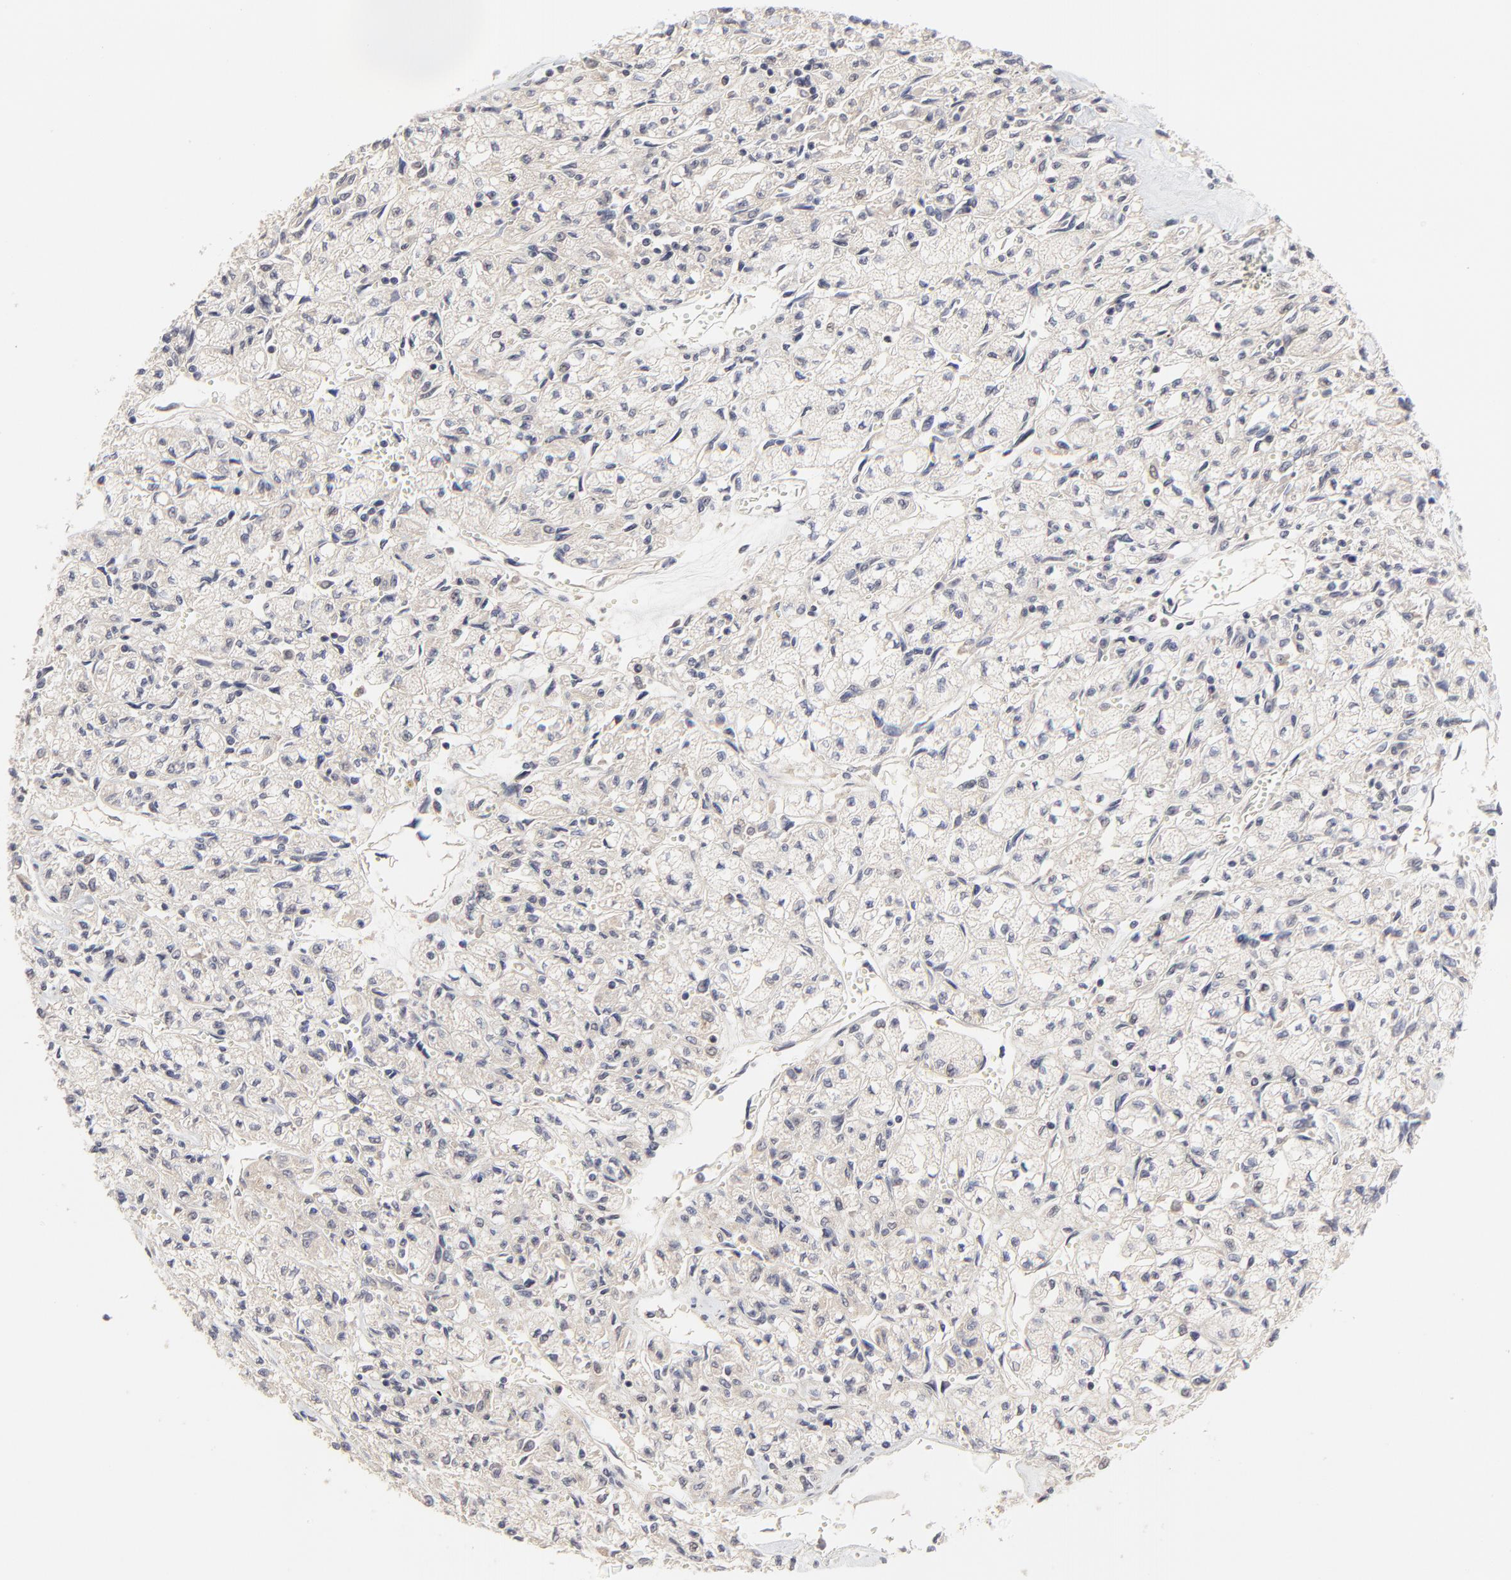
{"staining": {"intensity": "negative", "quantity": "none", "location": "none"}, "tissue": "renal cancer", "cell_type": "Tumor cells", "image_type": "cancer", "snomed": [{"axis": "morphology", "description": "Adenocarcinoma, NOS"}, {"axis": "topography", "description": "Kidney"}], "caption": "High magnification brightfield microscopy of renal cancer (adenocarcinoma) stained with DAB (3,3'-diaminobenzidine) (brown) and counterstained with hematoxylin (blue): tumor cells show no significant staining.", "gene": "FAM199X", "patient": {"sex": "male", "age": 78}}